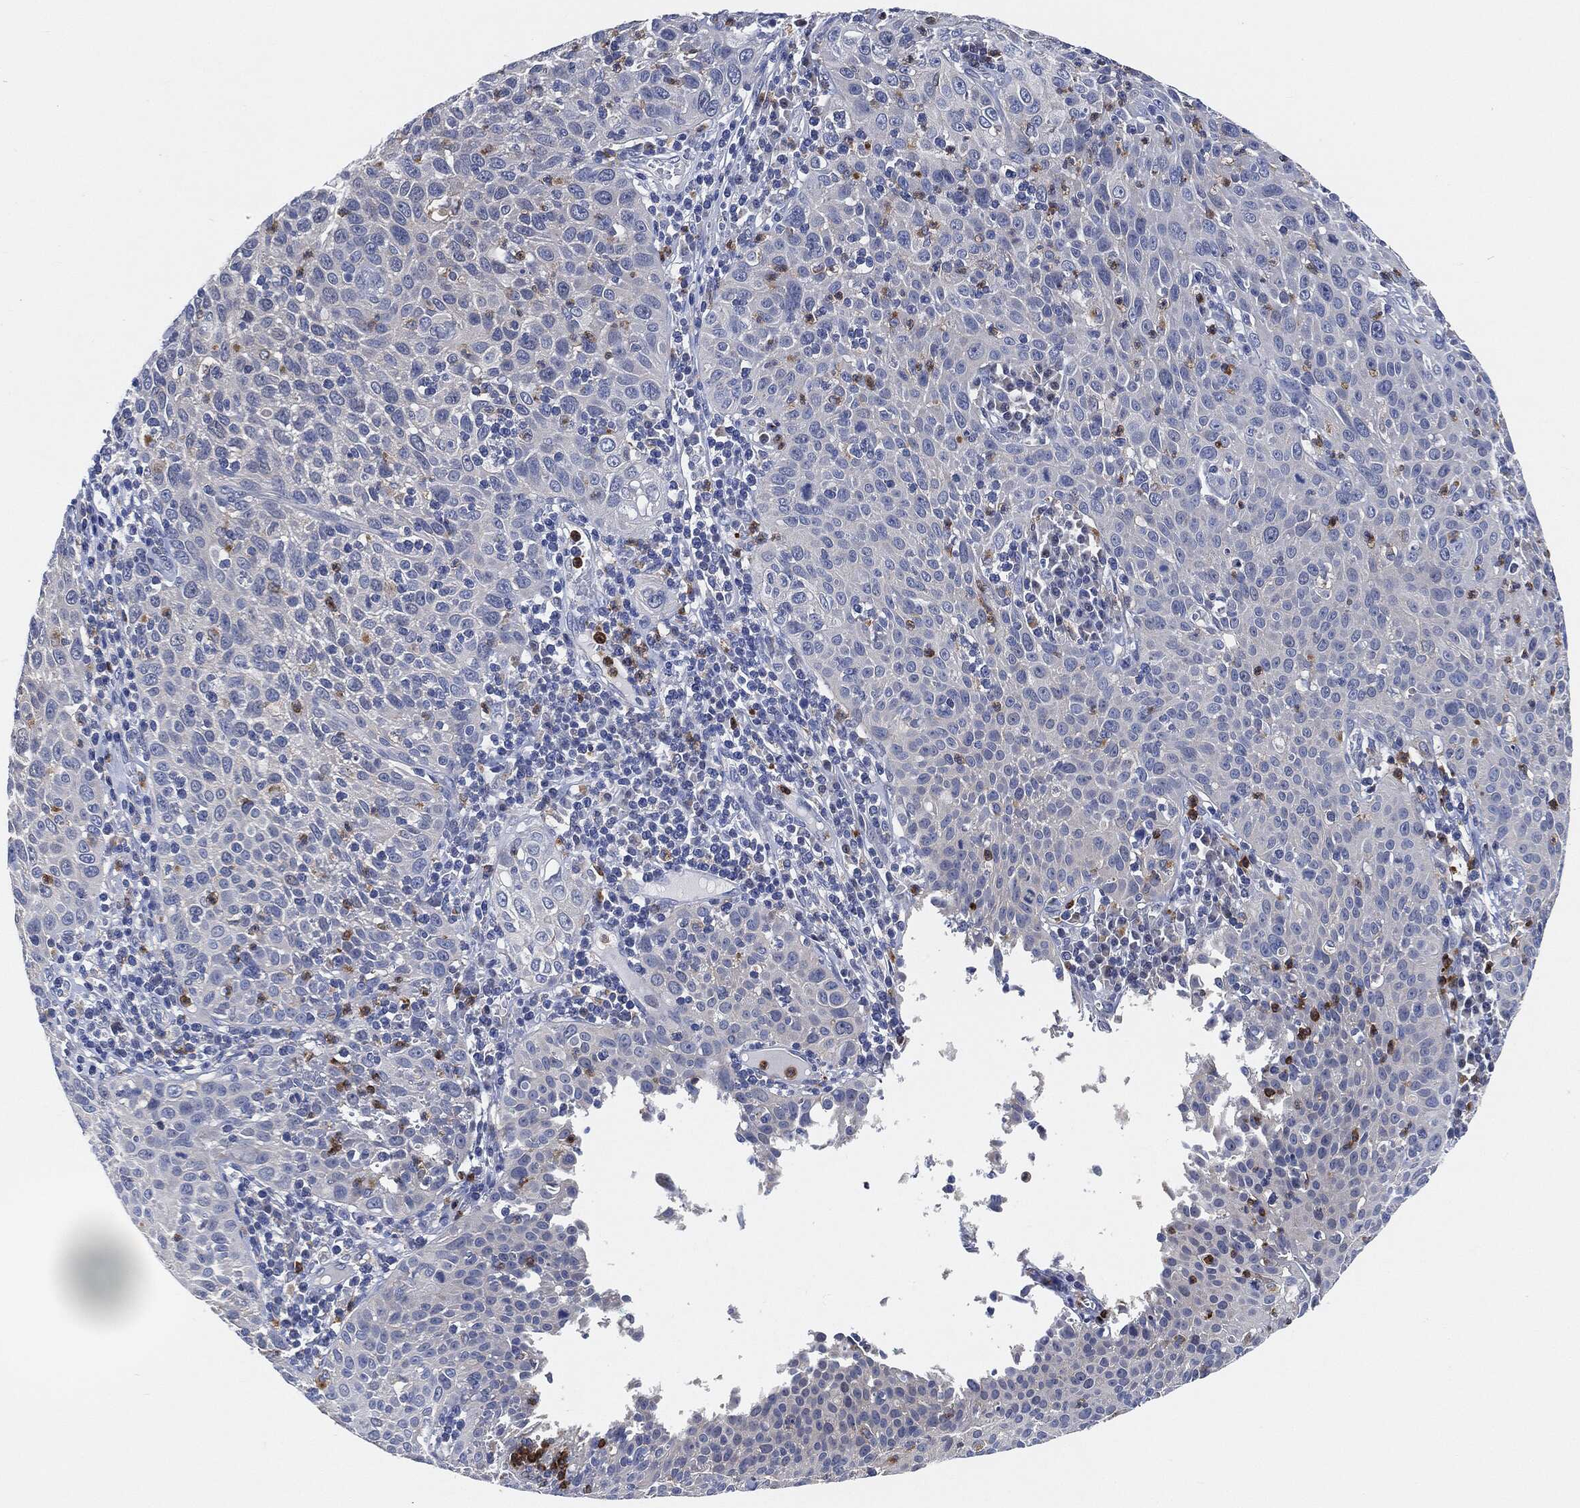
{"staining": {"intensity": "strong", "quantity": "<25%", "location": "cytoplasmic/membranous"}, "tissue": "cervical cancer", "cell_type": "Tumor cells", "image_type": "cancer", "snomed": [{"axis": "morphology", "description": "Squamous cell carcinoma, NOS"}, {"axis": "topography", "description": "Cervix"}], "caption": "Immunohistochemical staining of cervical cancer (squamous cell carcinoma) reveals strong cytoplasmic/membranous protein expression in about <25% of tumor cells.", "gene": "VSIG4", "patient": {"sex": "female", "age": 26}}